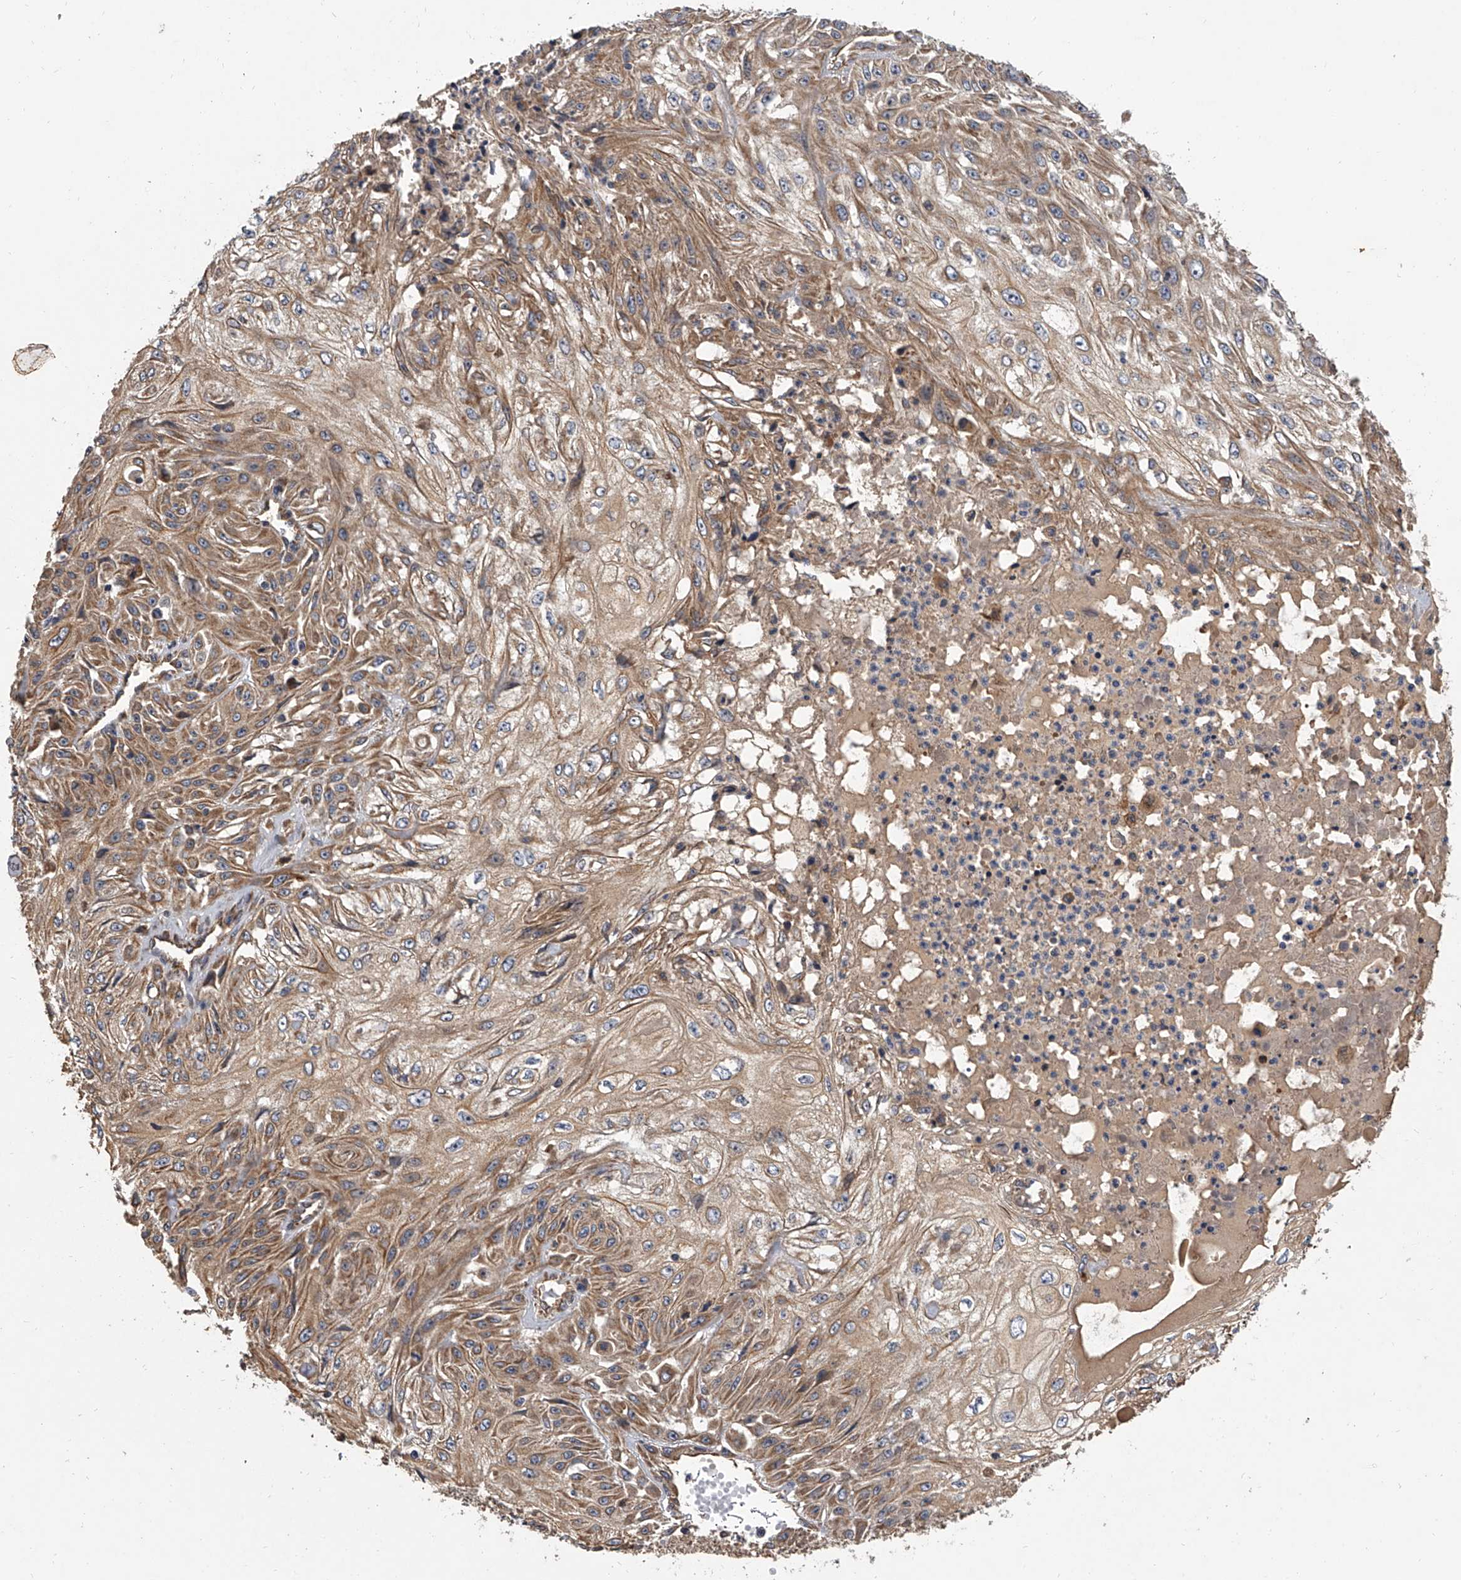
{"staining": {"intensity": "weak", "quantity": "25%-75%", "location": "cytoplasmic/membranous"}, "tissue": "skin cancer", "cell_type": "Tumor cells", "image_type": "cancer", "snomed": [{"axis": "morphology", "description": "Squamous cell carcinoma, NOS"}, {"axis": "morphology", "description": "Squamous cell carcinoma, metastatic, NOS"}, {"axis": "topography", "description": "Skin"}, {"axis": "topography", "description": "Lymph node"}], "caption": "A low amount of weak cytoplasmic/membranous expression is identified in about 25%-75% of tumor cells in skin cancer (squamous cell carcinoma) tissue. (Stains: DAB (3,3'-diaminobenzidine) in brown, nuclei in blue, Microscopy: brightfield microscopy at high magnification).", "gene": "EXOC4", "patient": {"sex": "male", "age": 75}}